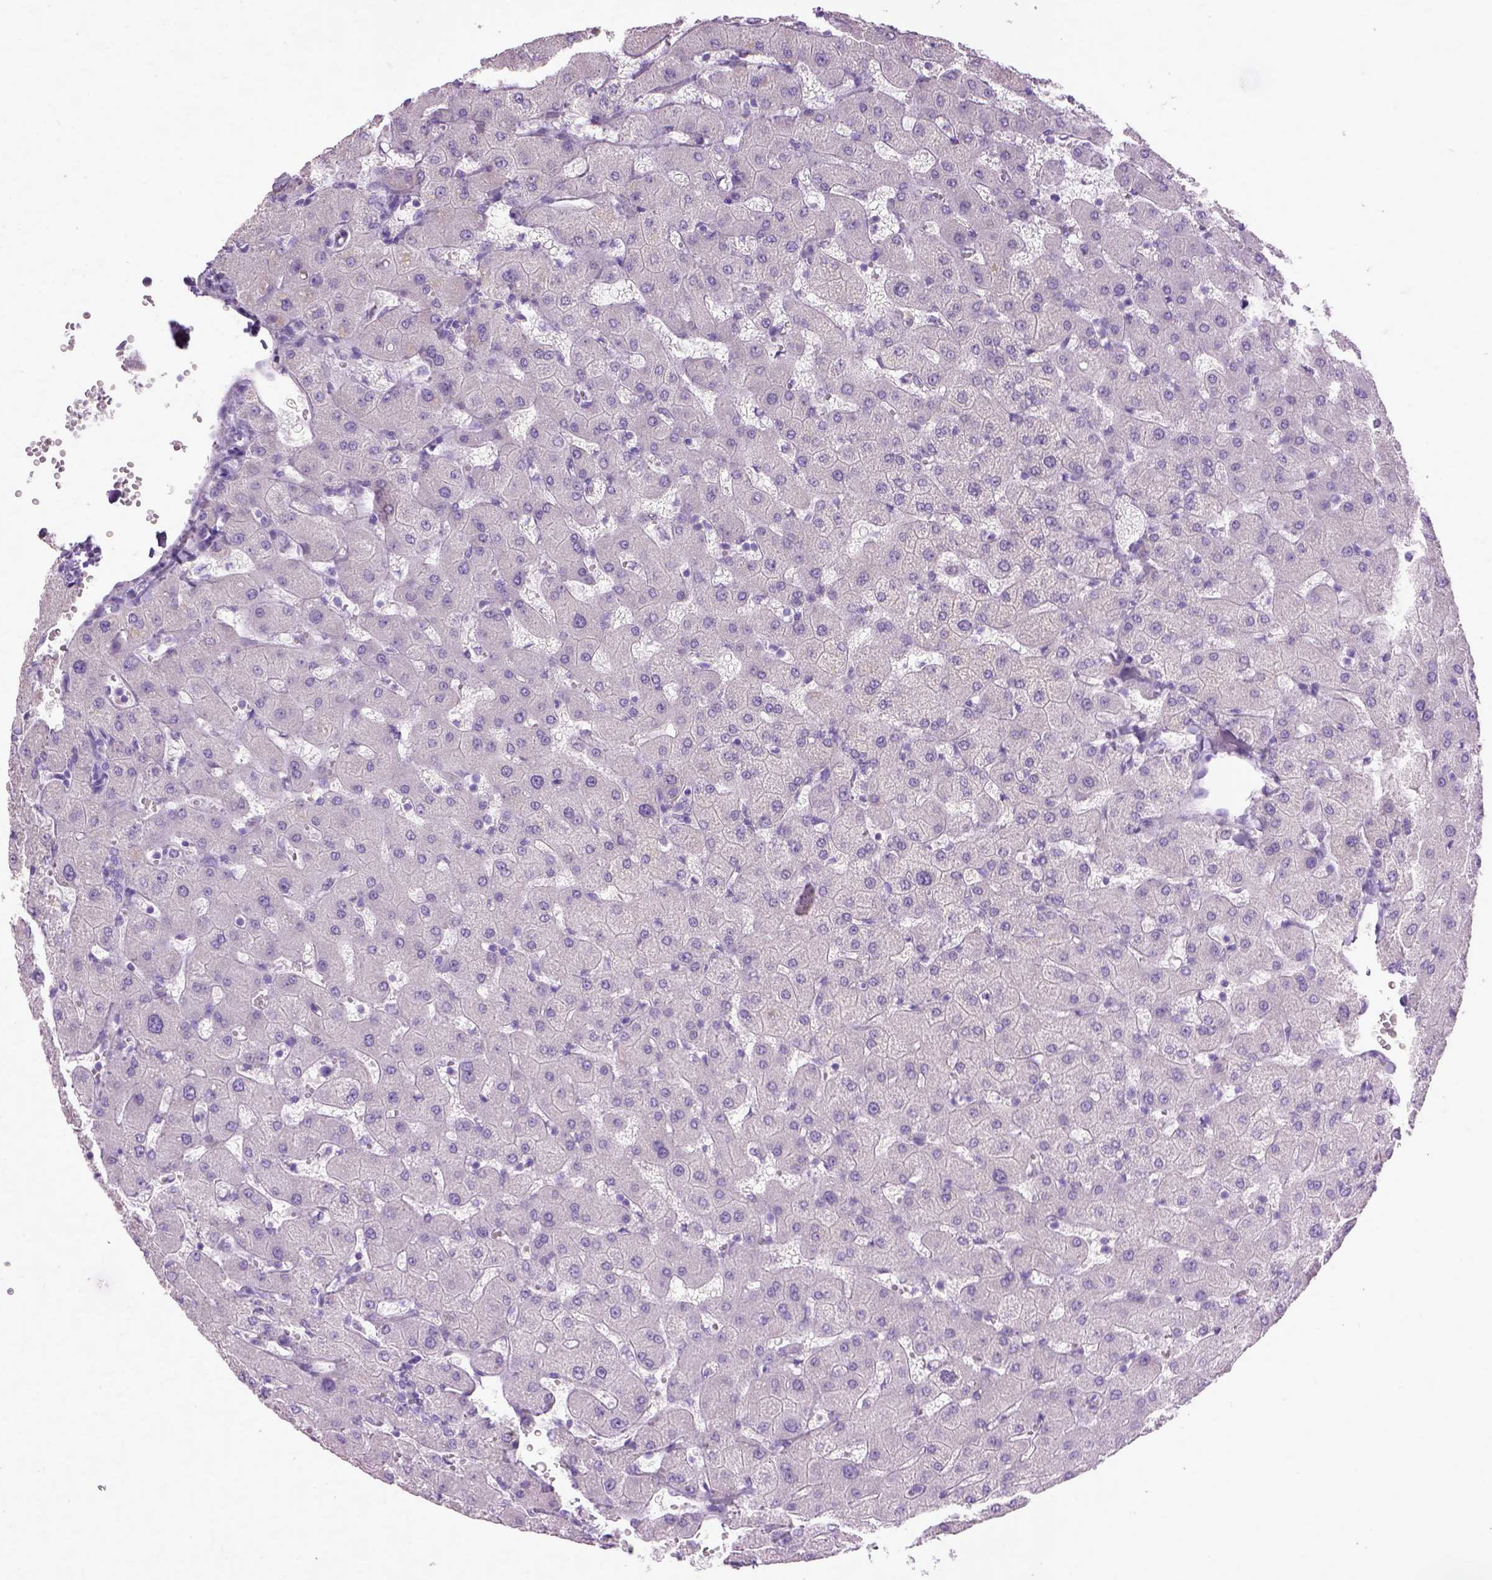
{"staining": {"intensity": "negative", "quantity": "none", "location": "none"}, "tissue": "liver", "cell_type": "Cholangiocytes", "image_type": "normal", "snomed": [{"axis": "morphology", "description": "Normal tissue, NOS"}, {"axis": "topography", "description": "Liver"}], "caption": "DAB immunohistochemical staining of normal liver shows no significant expression in cholangiocytes. The staining was performed using DAB to visualize the protein expression in brown, while the nuclei were stained in blue with hematoxylin (Magnification: 20x).", "gene": "CYP24A1", "patient": {"sex": "female", "age": 63}}